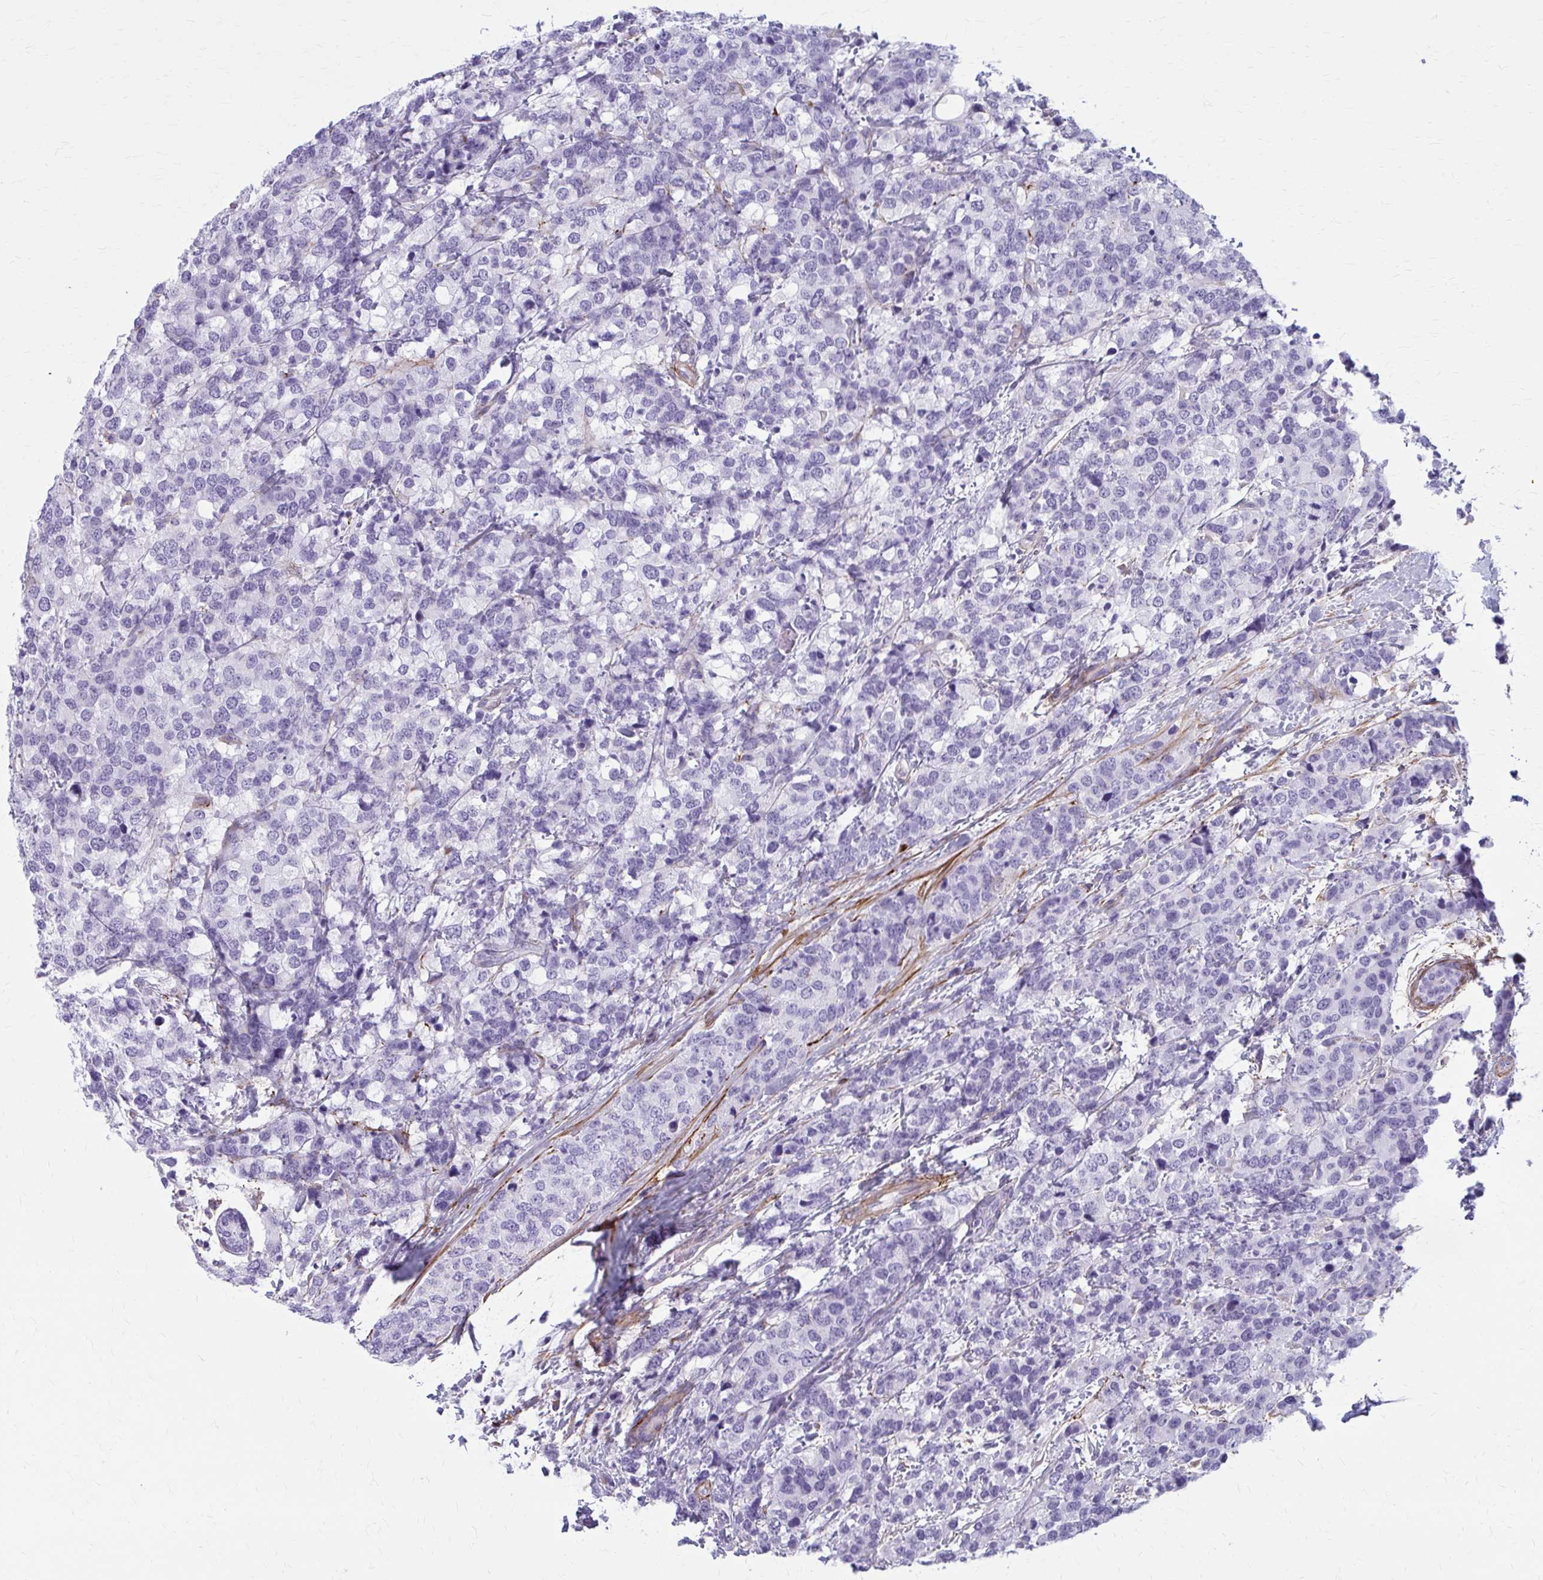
{"staining": {"intensity": "negative", "quantity": "none", "location": "none"}, "tissue": "breast cancer", "cell_type": "Tumor cells", "image_type": "cancer", "snomed": [{"axis": "morphology", "description": "Lobular carcinoma"}, {"axis": "topography", "description": "Breast"}], "caption": "Immunohistochemical staining of human breast cancer reveals no significant positivity in tumor cells. (DAB immunohistochemistry (IHC) with hematoxylin counter stain).", "gene": "AKAP12", "patient": {"sex": "female", "age": 59}}